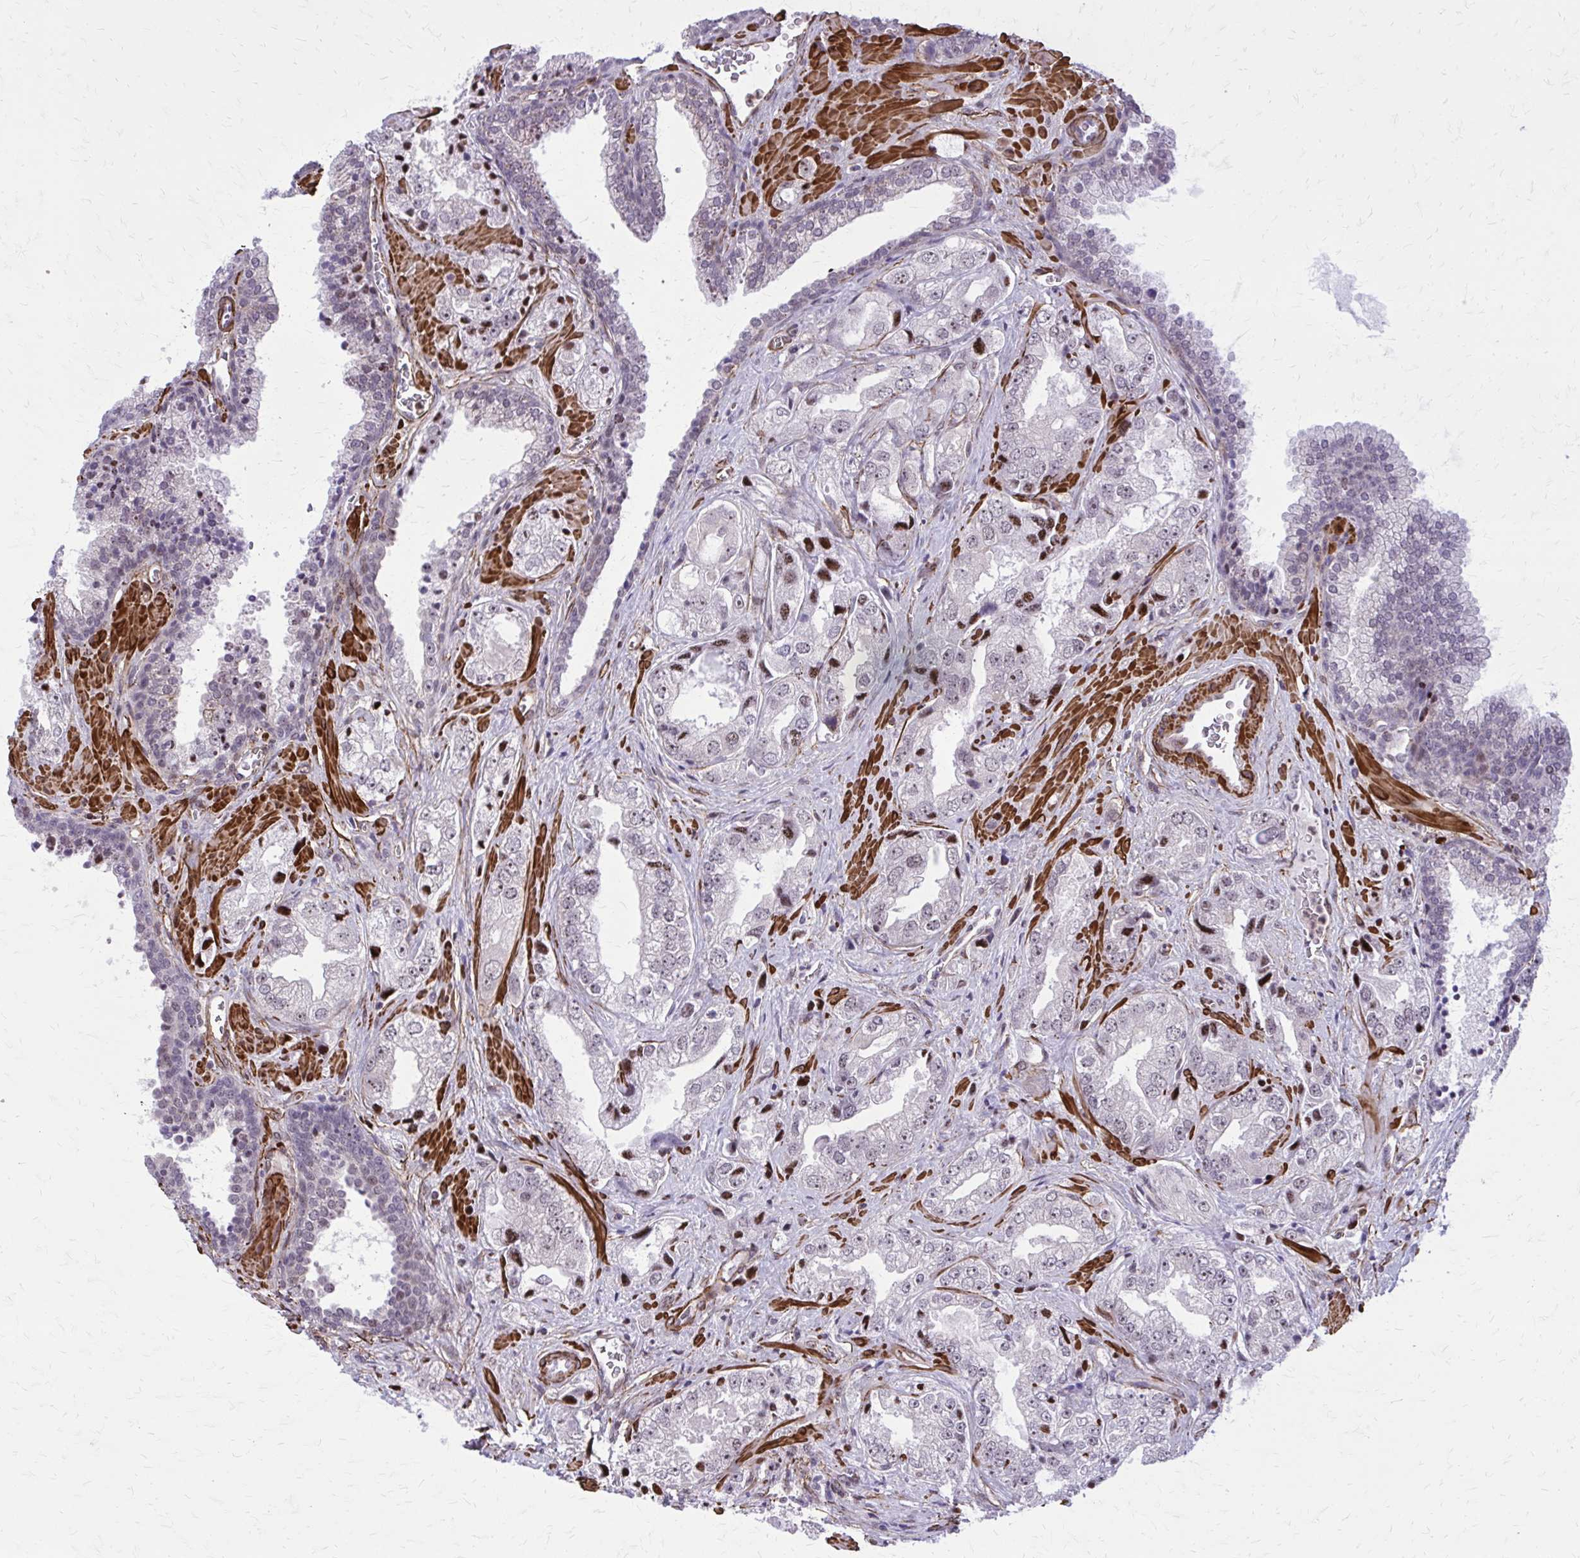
{"staining": {"intensity": "moderate", "quantity": "<25%", "location": "nuclear"}, "tissue": "prostate cancer", "cell_type": "Tumor cells", "image_type": "cancer", "snomed": [{"axis": "morphology", "description": "Adenocarcinoma, High grade"}, {"axis": "topography", "description": "Prostate"}], "caption": "Tumor cells demonstrate low levels of moderate nuclear staining in approximately <25% of cells in prostate cancer.", "gene": "NRBF2", "patient": {"sex": "male", "age": 67}}